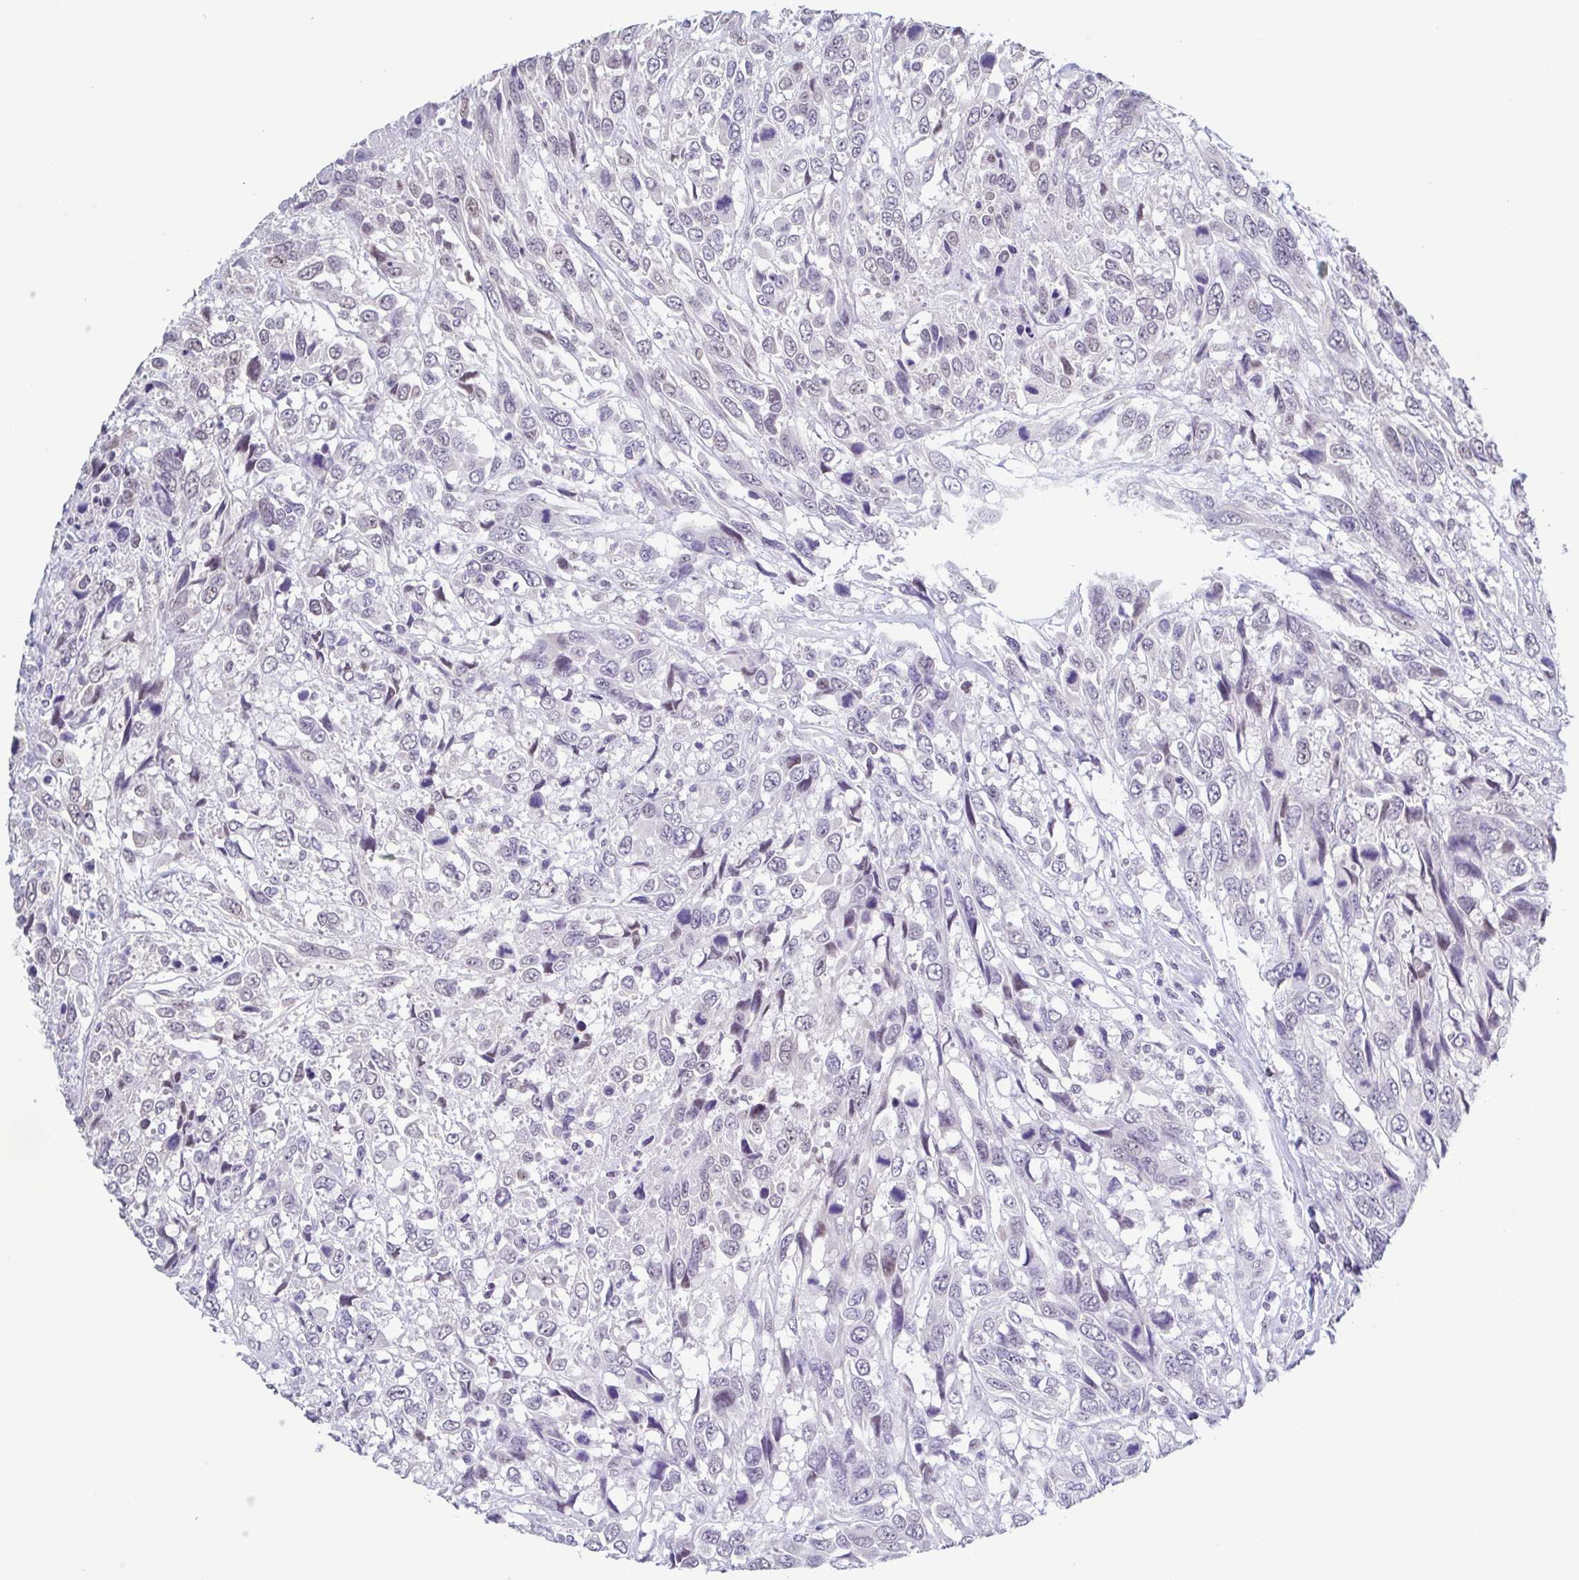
{"staining": {"intensity": "negative", "quantity": "none", "location": "none"}, "tissue": "urothelial cancer", "cell_type": "Tumor cells", "image_type": "cancer", "snomed": [{"axis": "morphology", "description": "Urothelial carcinoma, High grade"}, {"axis": "topography", "description": "Urinary bladder"}], "caption": "This is an immunohistochemistry (IHC) image of urothelial carcinoma (high-grade). There is no positivity in tumor cells.", "gene": "TMEM92", "patient": {"sex": "female", "age": 70}}